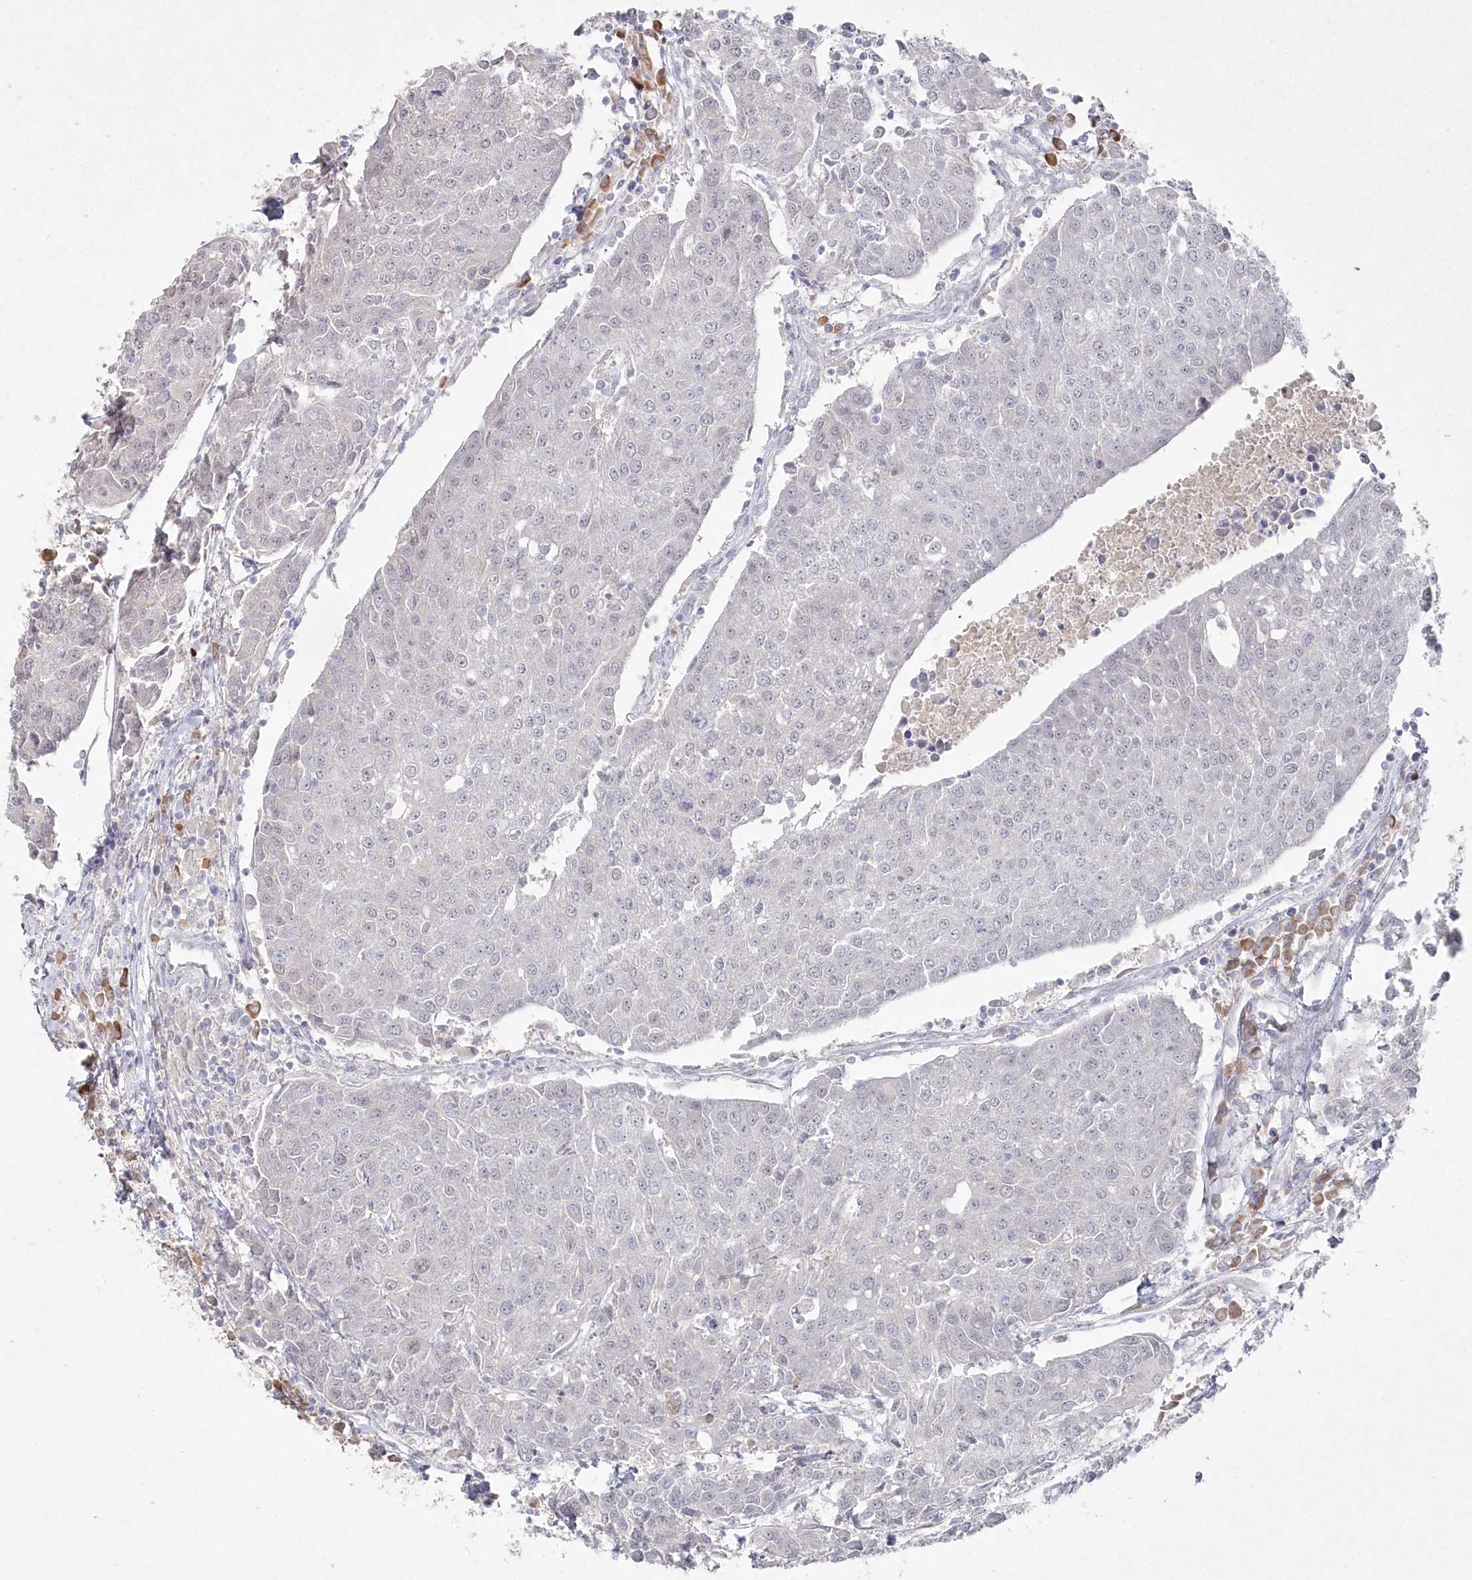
{"staining": {"intensity": "negative", "quantity": "none", "location": "none"}, "tissue": "urothelial cancer", "cell_type": "Tumor cells", "image_type": "cancer", "snomed": [{"axis": "morphology", "description": "Urothelial carcinoma, High grade"}, {"axis": "topography", "description": "Urinary bladder"}], "caption": "A high-resolution micrograph shows IHC staining of urothelial carcinoma (high-grade), which displays no significant expression in tumor cells.", "gene": "TGFBRAP1", "patient": {"sex": "female", "age": 85}}